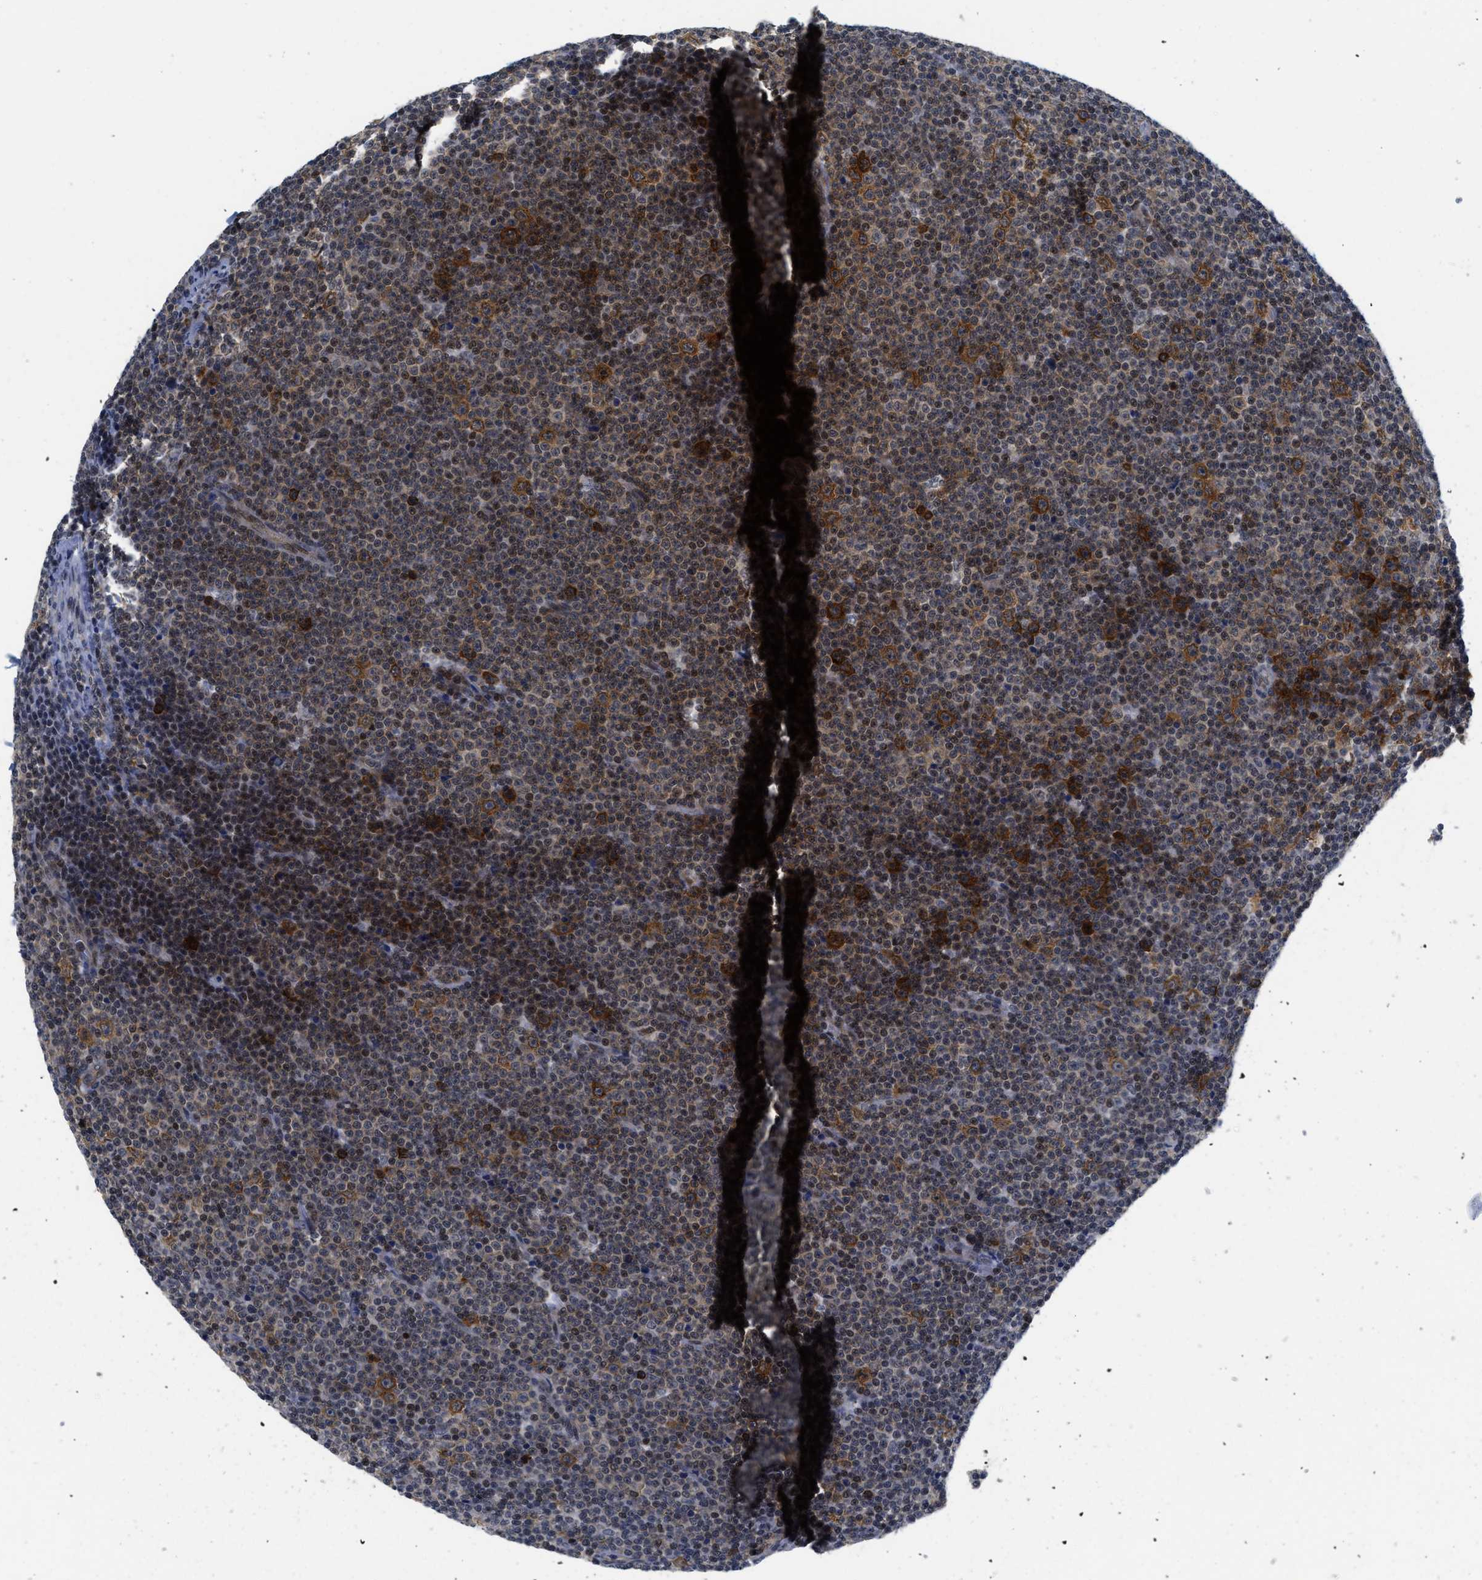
{"staining": {"intensity": "moderate", "quantity": ">75%", "location": "cytoplasmic/membranous"}, "tissue": "lymphoma", "cell_type": "Tumor cells", "image_type": "cancer", "snomed": [{"axis": "morphology", "description": "Malignant lymphoma, non-Hodgkin's type, Low grade"}, {"axis": "topography", "description": "Lymph node"}], "caption": "A medium amount of moderate cytoplasmic/membranous staining is seen in about >75% of tumor cells in lymphoma tissue. (DAB IHC, brown staining for protein, blue staining for nuclei).", "gene": "HIF1A", "patient": {"sex": "female", "age": 67}}